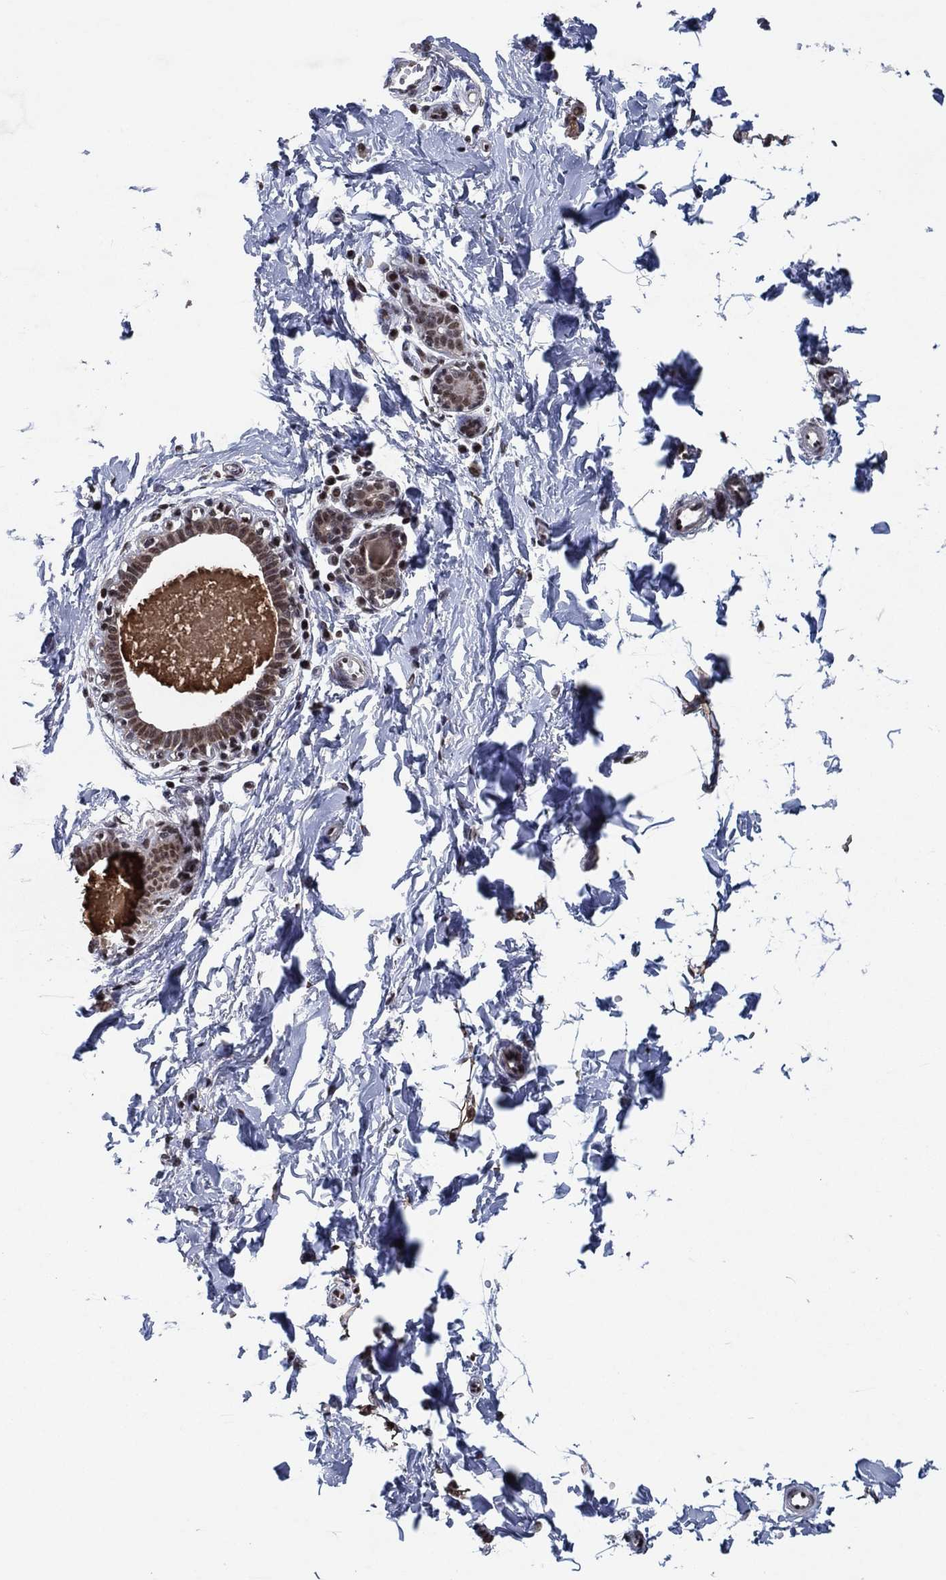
{"staining": {"intensity": "strong", "quantity": "25%-75%", "location": "nuclear"}, "tissue": "breast", "cell_type": "Glandular cells", "image_type": "normal", "snomed": [{"axis": "morphology", "description": "Normal tissue, NOS"}, {"axis": "topography", "description": "Breast"}], "caption": "There is high levels of strong nuclear positivity in glandular cells of normal breast, as demonstrated by immunohistochemical staining (brown color).", "gene": "ZBTB42", "patient": {"sex": "female", "age": 37}}